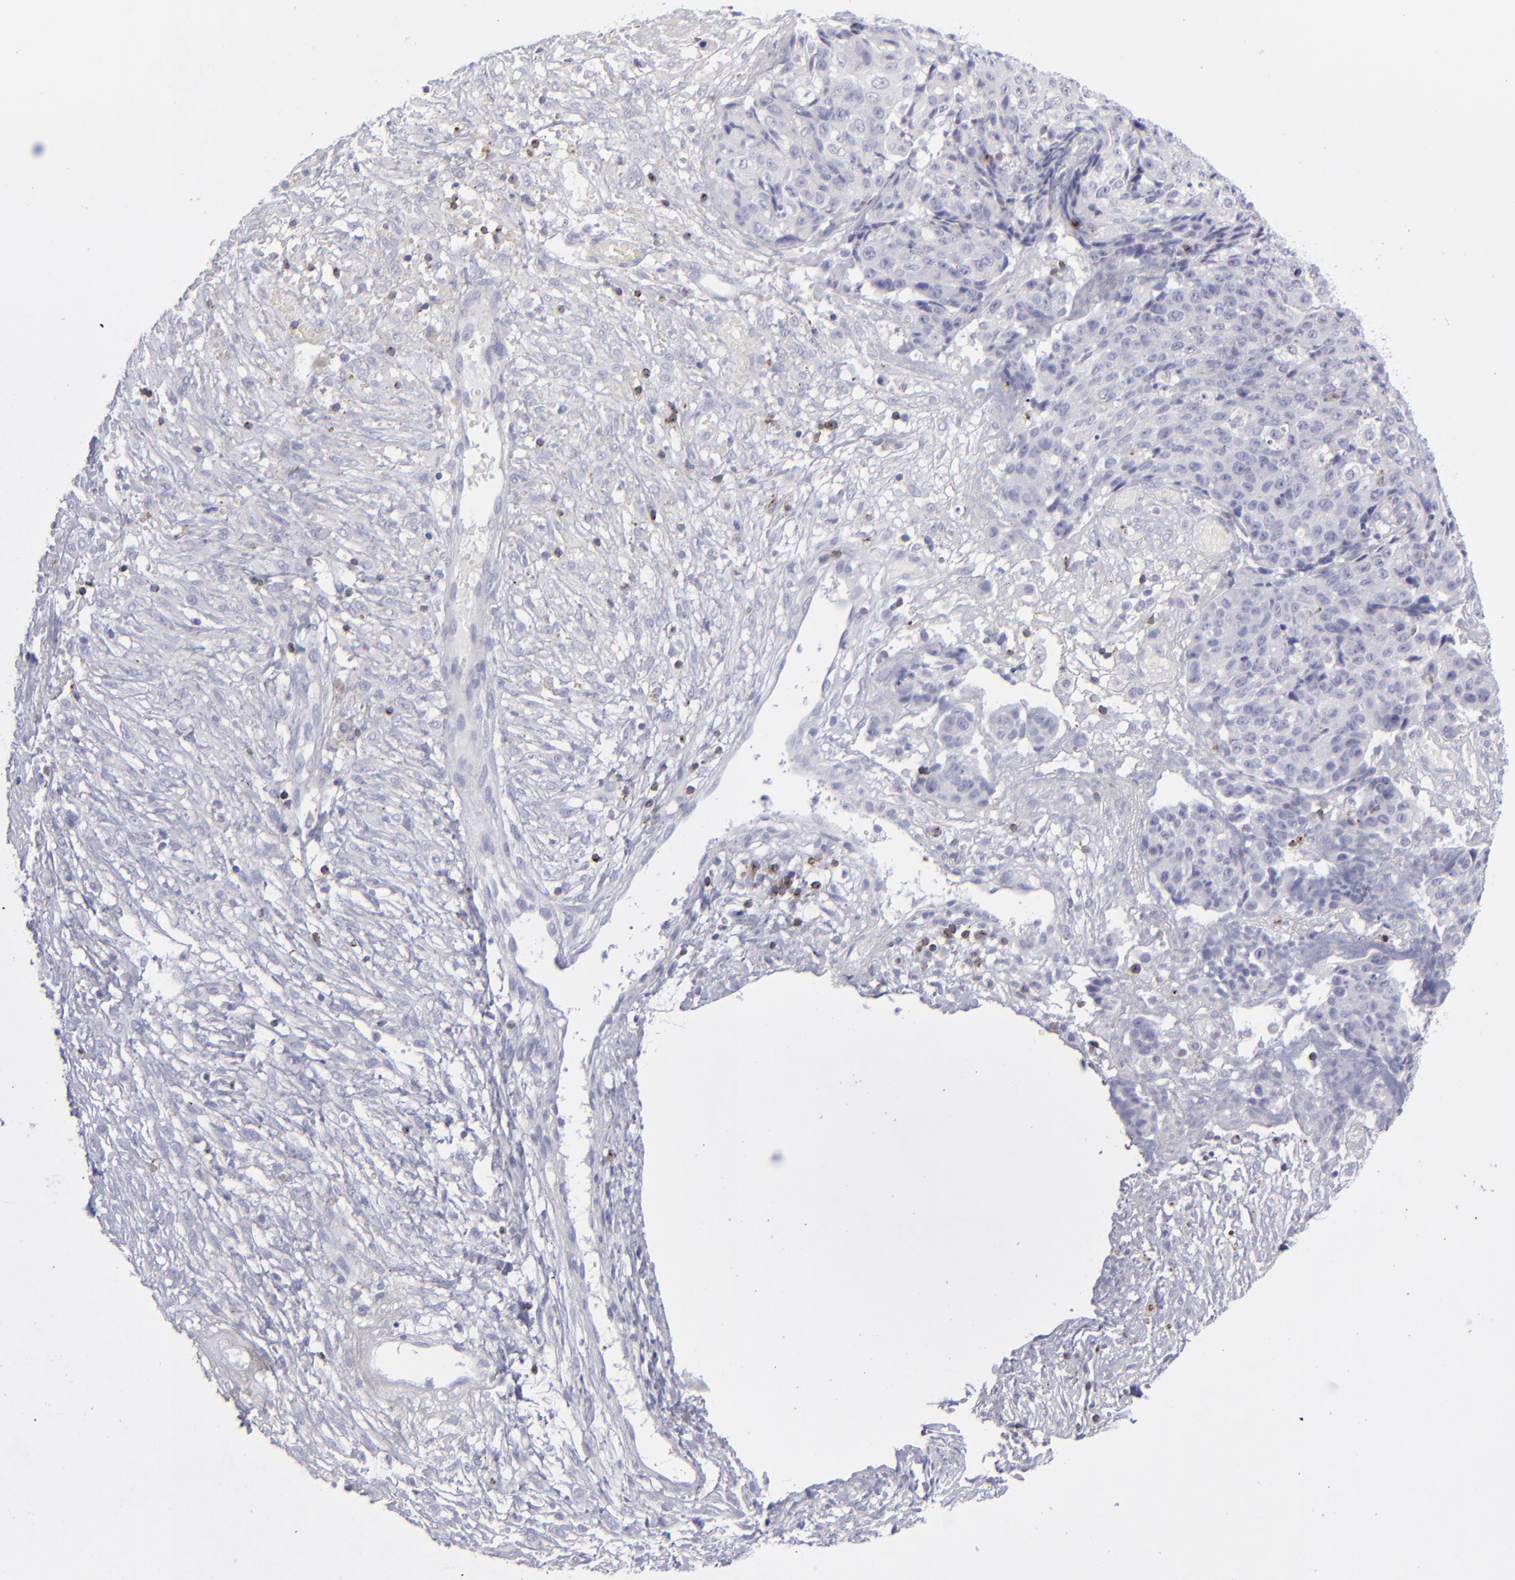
{"staining": {"intensity": "negative", "quantity": "none", "location": "none"}, "tissue": "ovarian cancer", "cell_type": "Tumor cells", "image_type": "cancer", "snomed": [{"axis": "morphology", "description": "Carcinoma, endometroid"}, {"axis": "topography", "description": "Ovary"}], "caption": "Immunohistochemistry micrograph of human ovarian cancer (endometroid carcinoma) stained for a protein (brown), which exhibits no staining in tumor cells. (Brightfield microscopy of DAB (3,3'-diaminobenzidine) IHC at high magnification).", "gene": "CD2", "patient": {"sex": "female", "age": 42}}